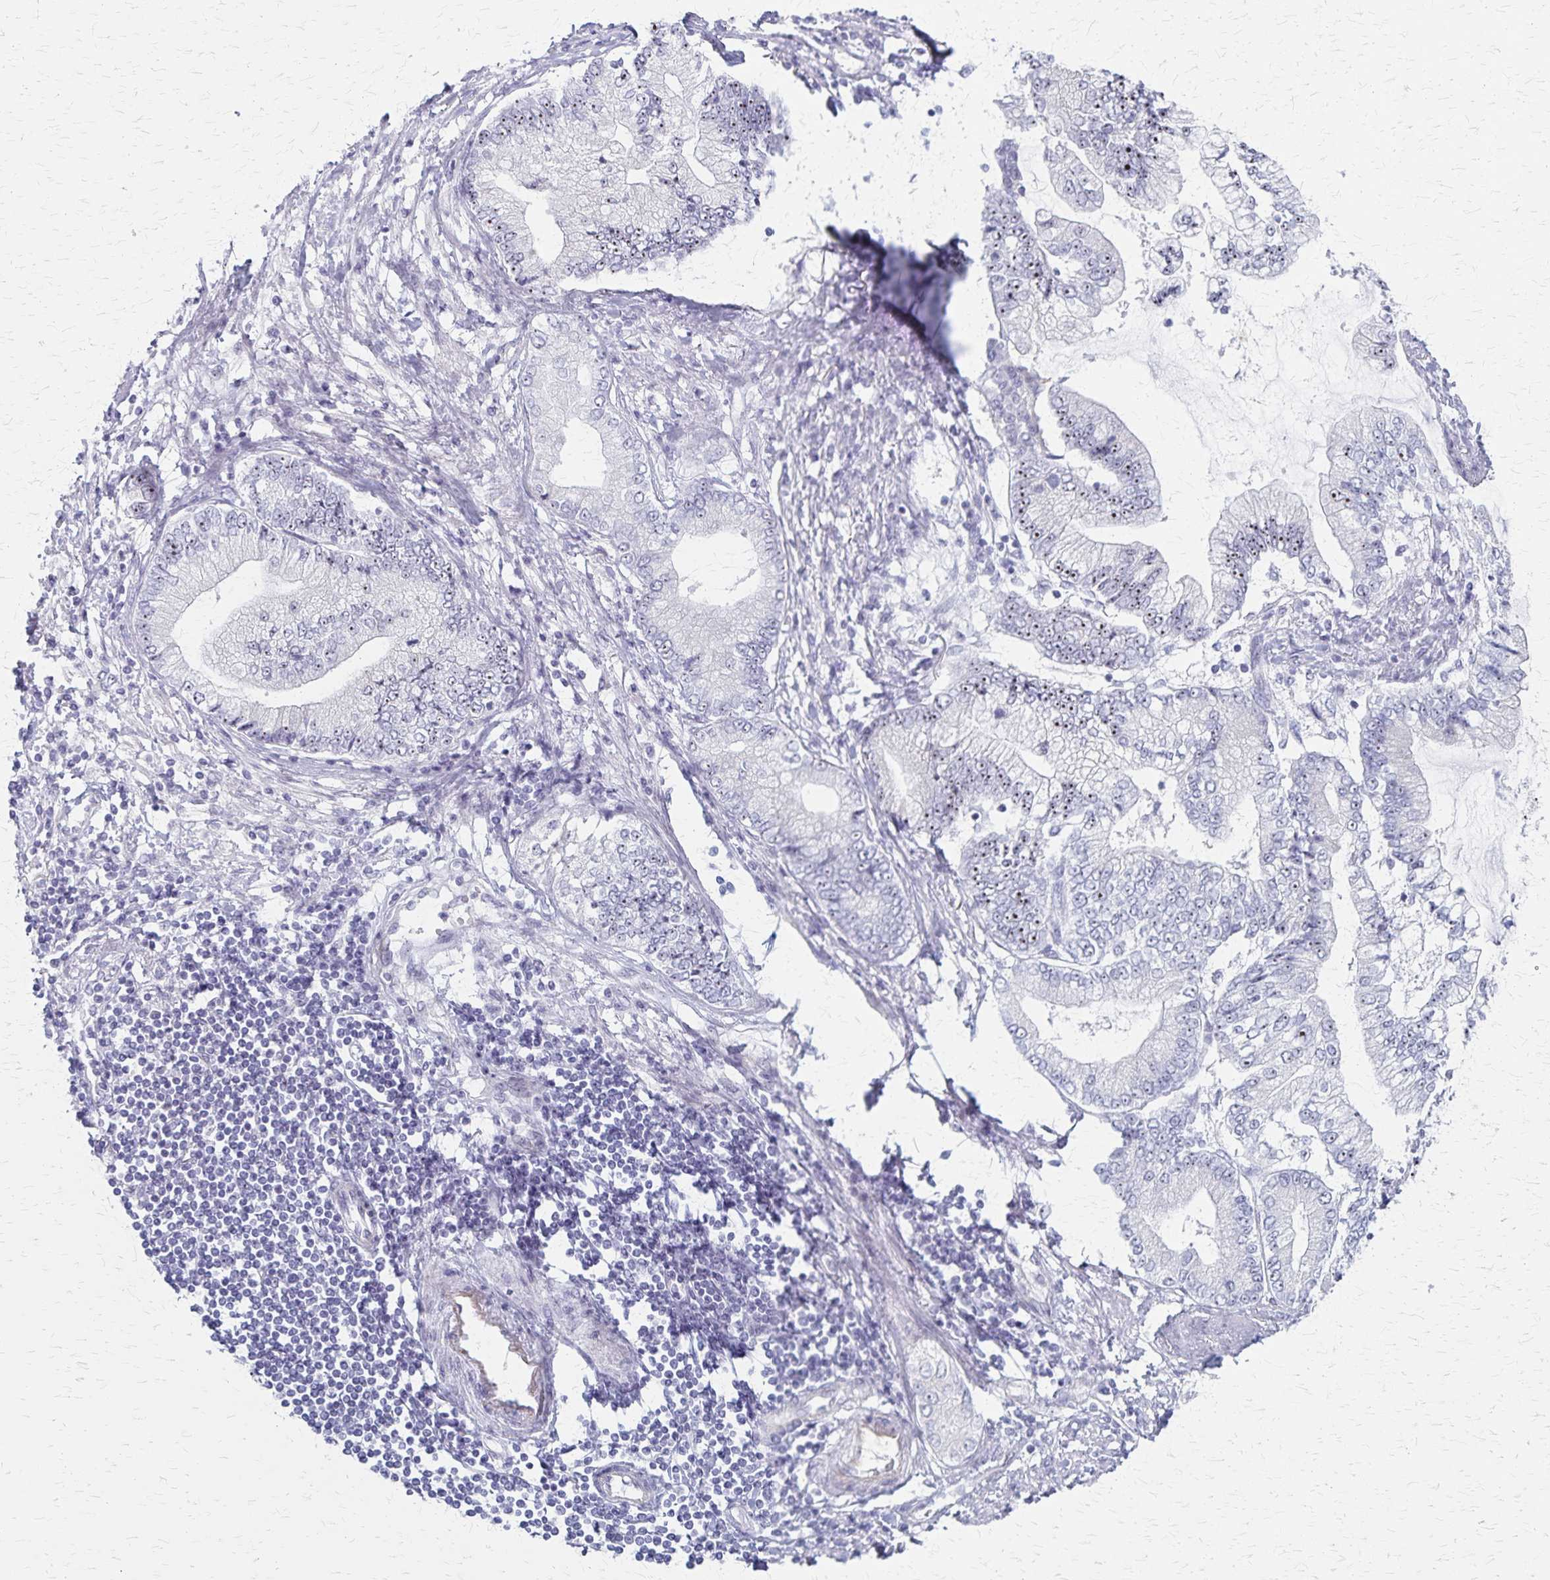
{"staining": {"intensity": "weak", "quantity": "25%-75%", "location": "nuclear"}, "tissue": "stomach cancer", "cell_type": "Tumor cells", "image_type": "cancer", "snomed": [{"axis": "morphology", "description": "Adenocarcinoma, NOS"}, {"axis": "topography", "description": "Stomach, upper"}], "caption": "Immunohistochemistry (IHC) (DAB (3,3'-diaminobenzidine)) staining of stomach cancer (adenocarcinoma) shows weak nuclear protein expression in approximately 25%-75% of tumor cells.", "gene": "DLK2", "patient": {"sex": "female", "age": 74}}